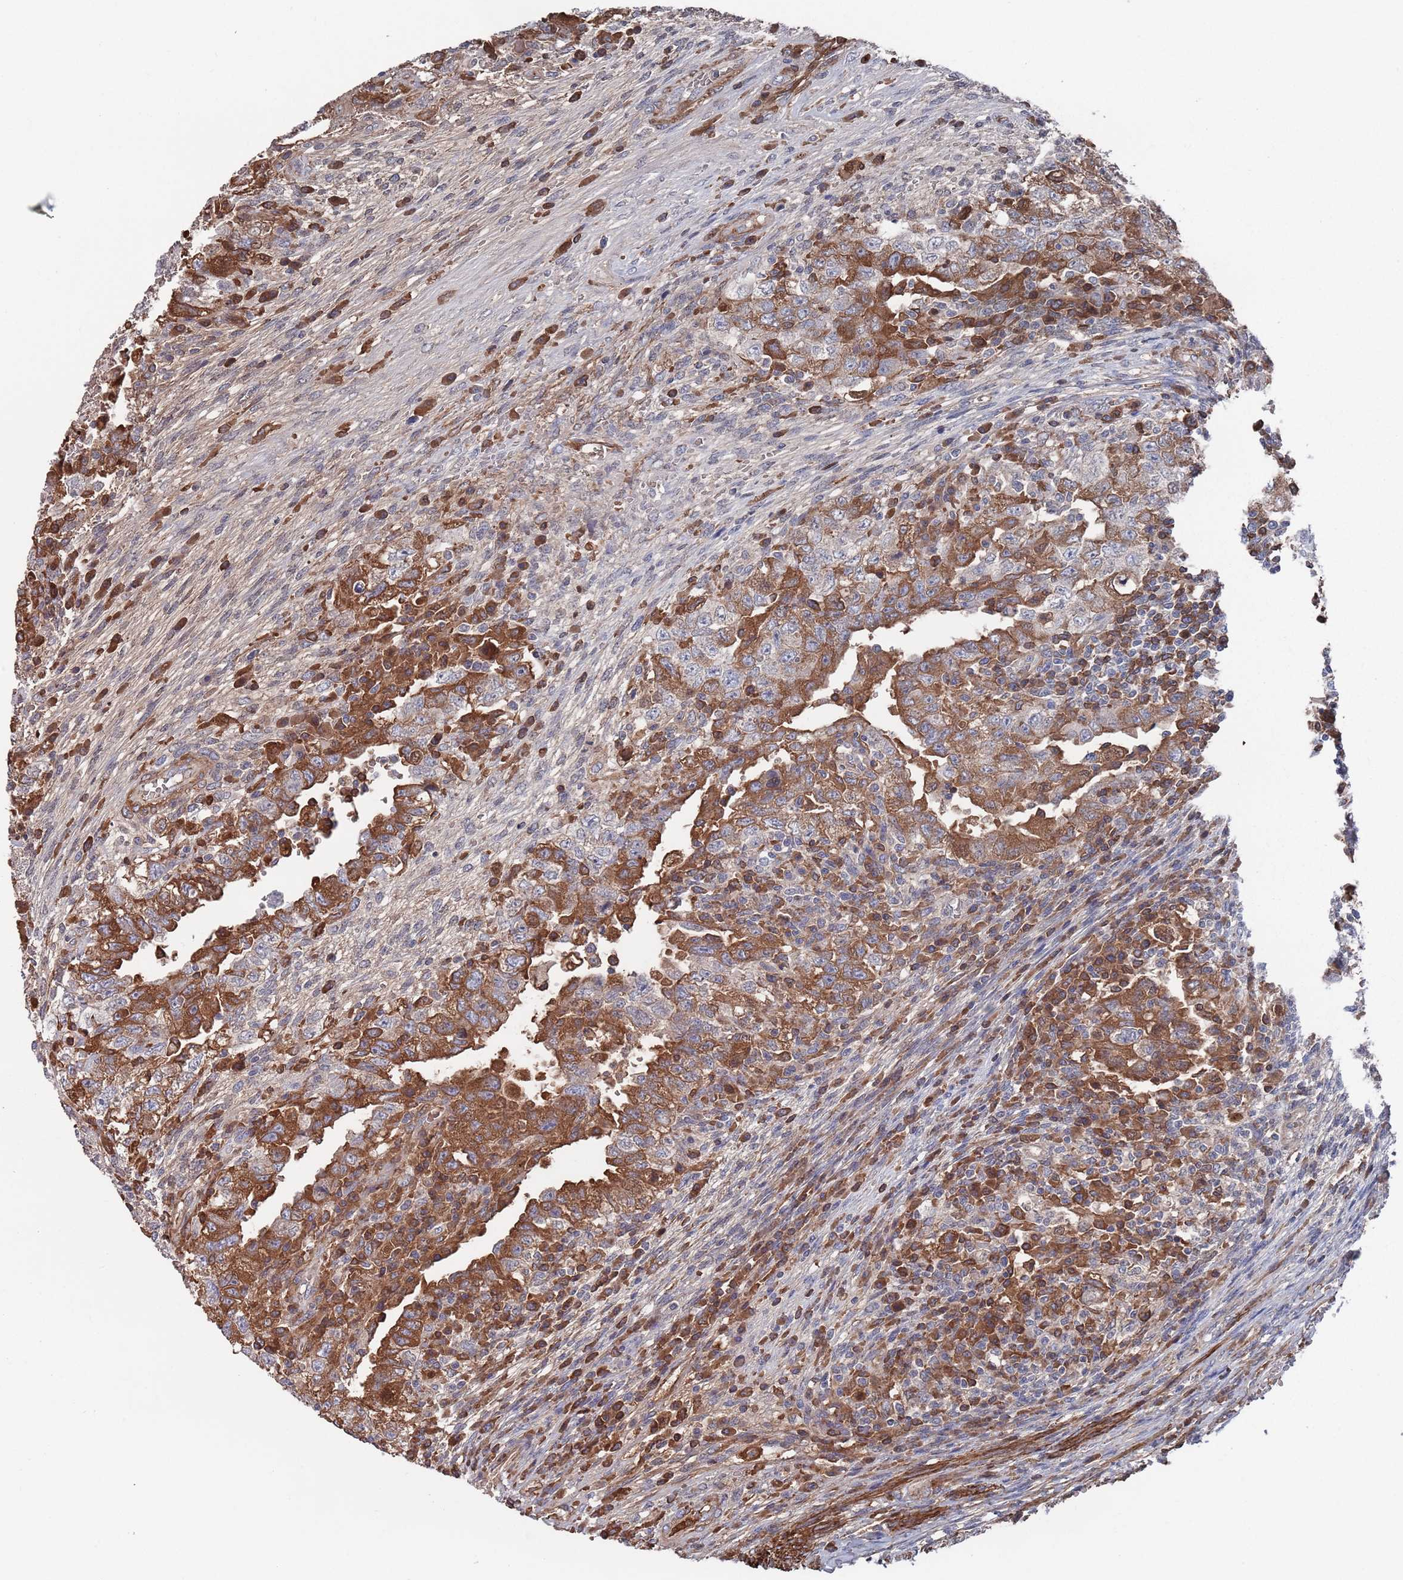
{"staining": {"intensity": "moderate", "quantity": "25%-75%", "location": "cytoplasmic/membranous"}, "tissue": "testis cancer", "cell_type": "Tumor cells", "image_type": "cancer", "snomed": [{"axis": "morphology", "description": "Carcinoma, Embryonal, NOS"}, {"axis": "topography", "description": "Testis"}], "caption": "Protein positivity by IHC demonstrates moderate cytoplasmic/membranous staining in approximately 25%-75% of tumor cells in embryonal carcinoma (testis).", "gene": "PLEKHA4", "patient": {"sex": "male", "age": 26}}